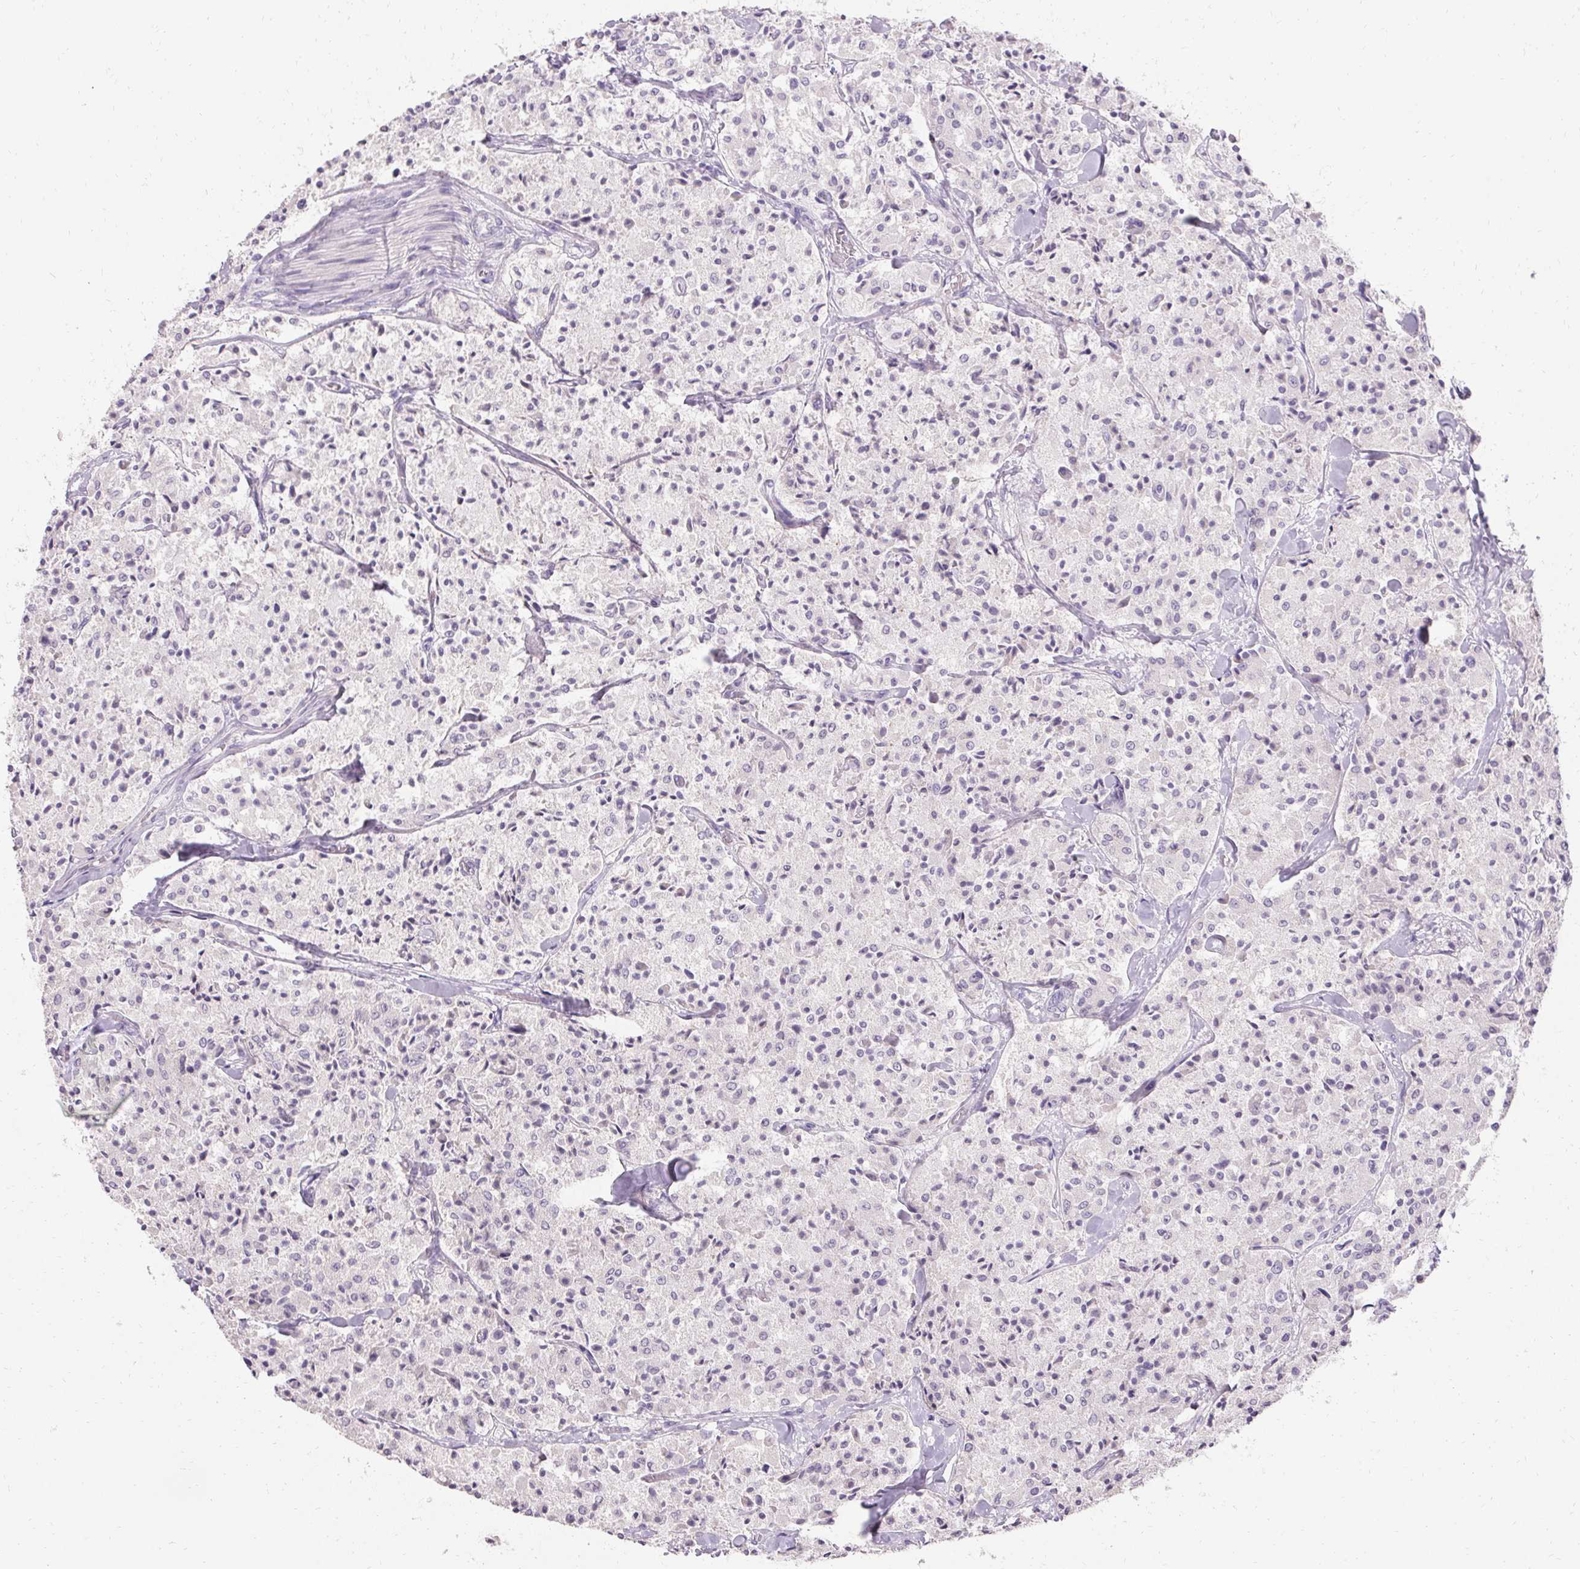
{"staining": {"intensity": "negative", "quantity": "none", "location": "none"}, "tissue": "carcinoid", "cell_type": "Tumor cells", "image_type": "cancer", "snomed": [{"axis": "morphology", "description": "Carcinoid, malignant, NOS"}, {"axis": "topography", "description": "Lung"}], "caption": "Tumor cells show no significant staining in carcinoid (malignant).", "gene": "HSD17B3", "patient": {"sex": "male", "age": 71}}